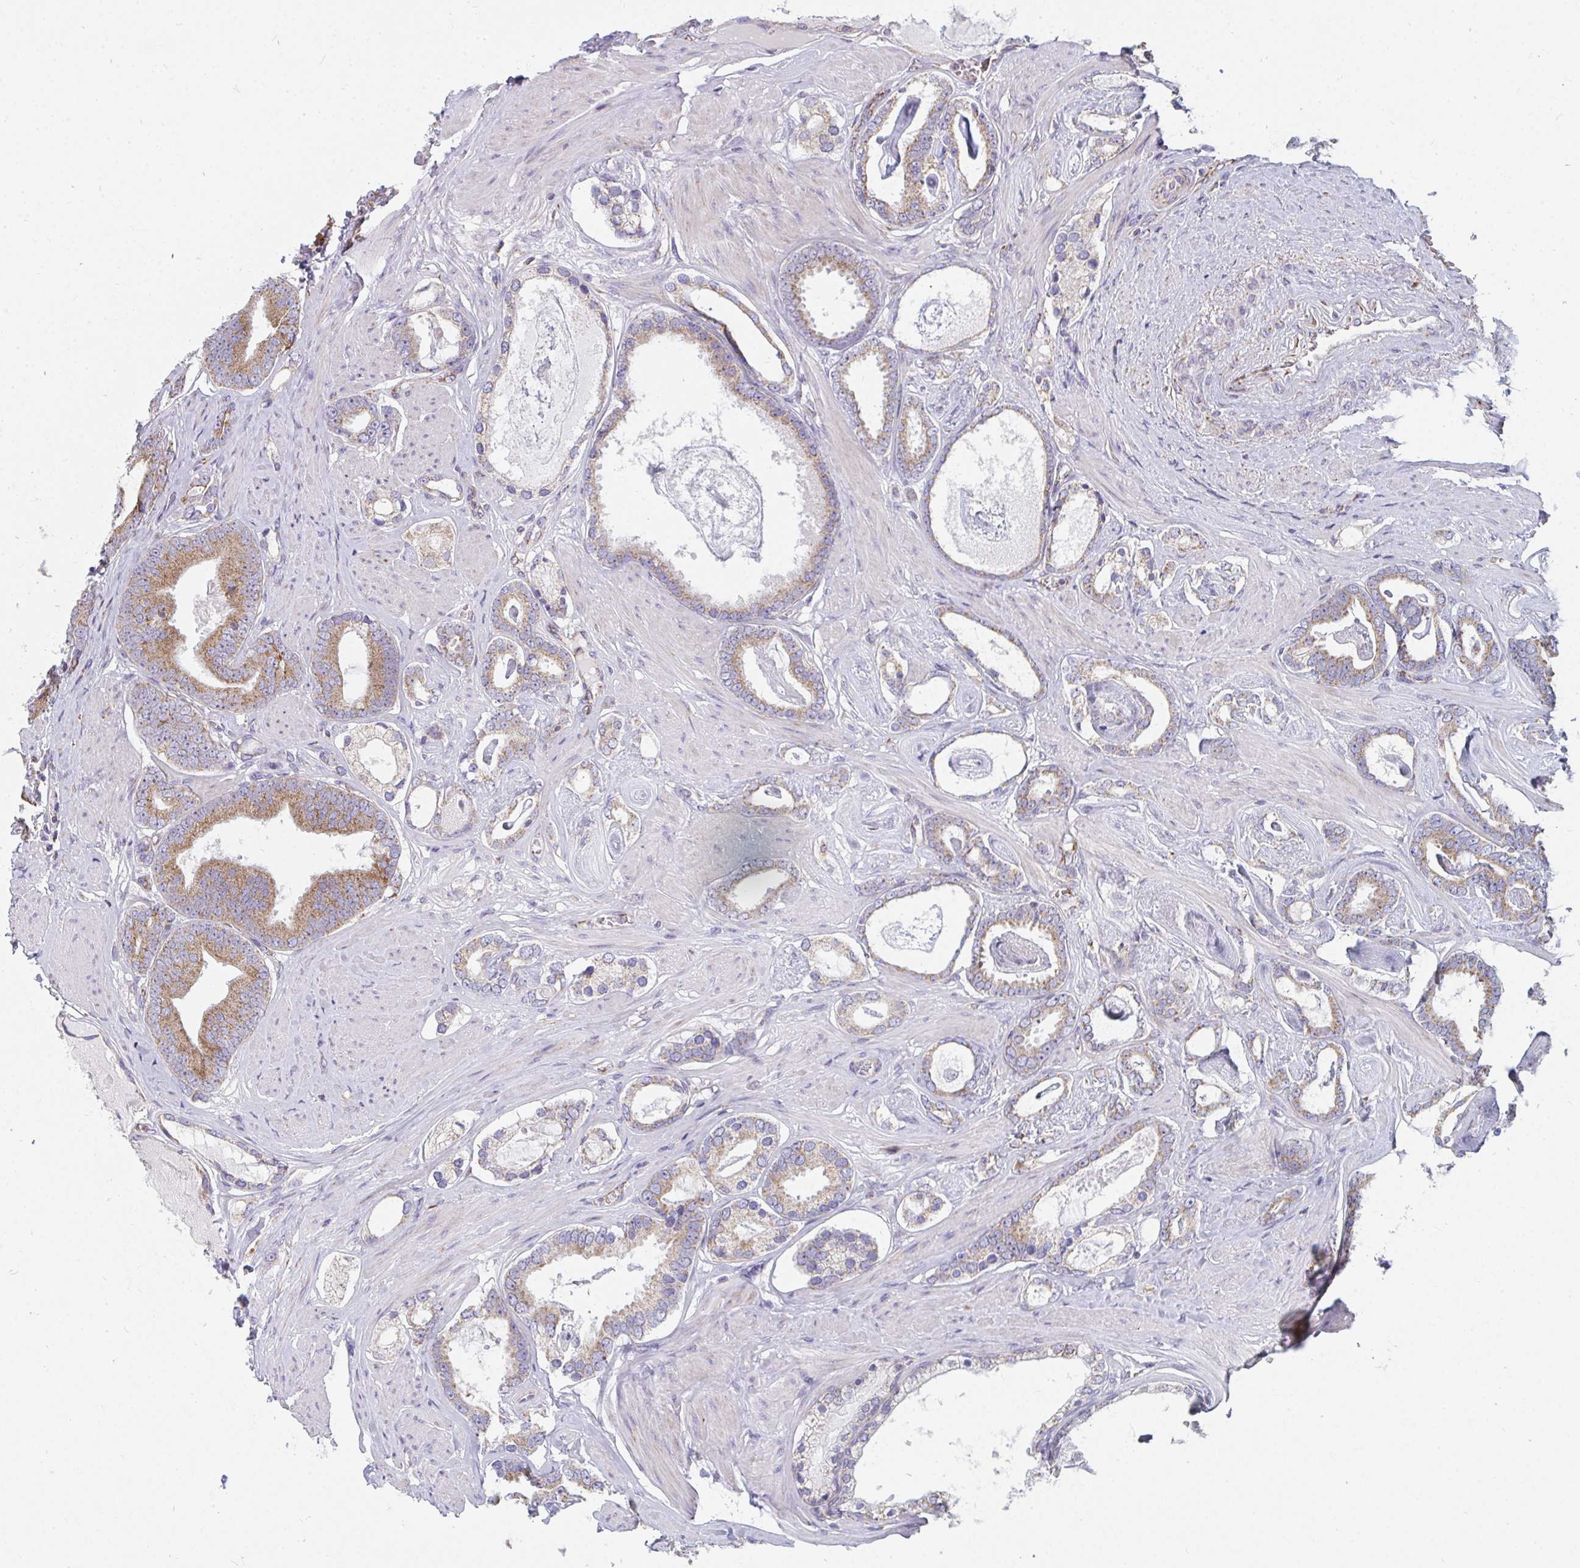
{"staining": {"intensity": "moderate", "quantity": "25%-75%", "location": "cytoplasmic/membranous"}, "tissue": "prostate cancer", "cell_type": "Tumor cells", "image_type": "cancer", "snomed": [{"axis": "morphology", "description": "Adenocarcinoma, High grade"}, {"axis": "topography", "description": "Prostate"}], "caption": "Protein staining shows moderate cytoplasmic/membranous staining in approximately 25%-75% of tumor cells in prostate cancer.", "gene": "FAHD1", "patient": {"sex": "male", "age": 63}}